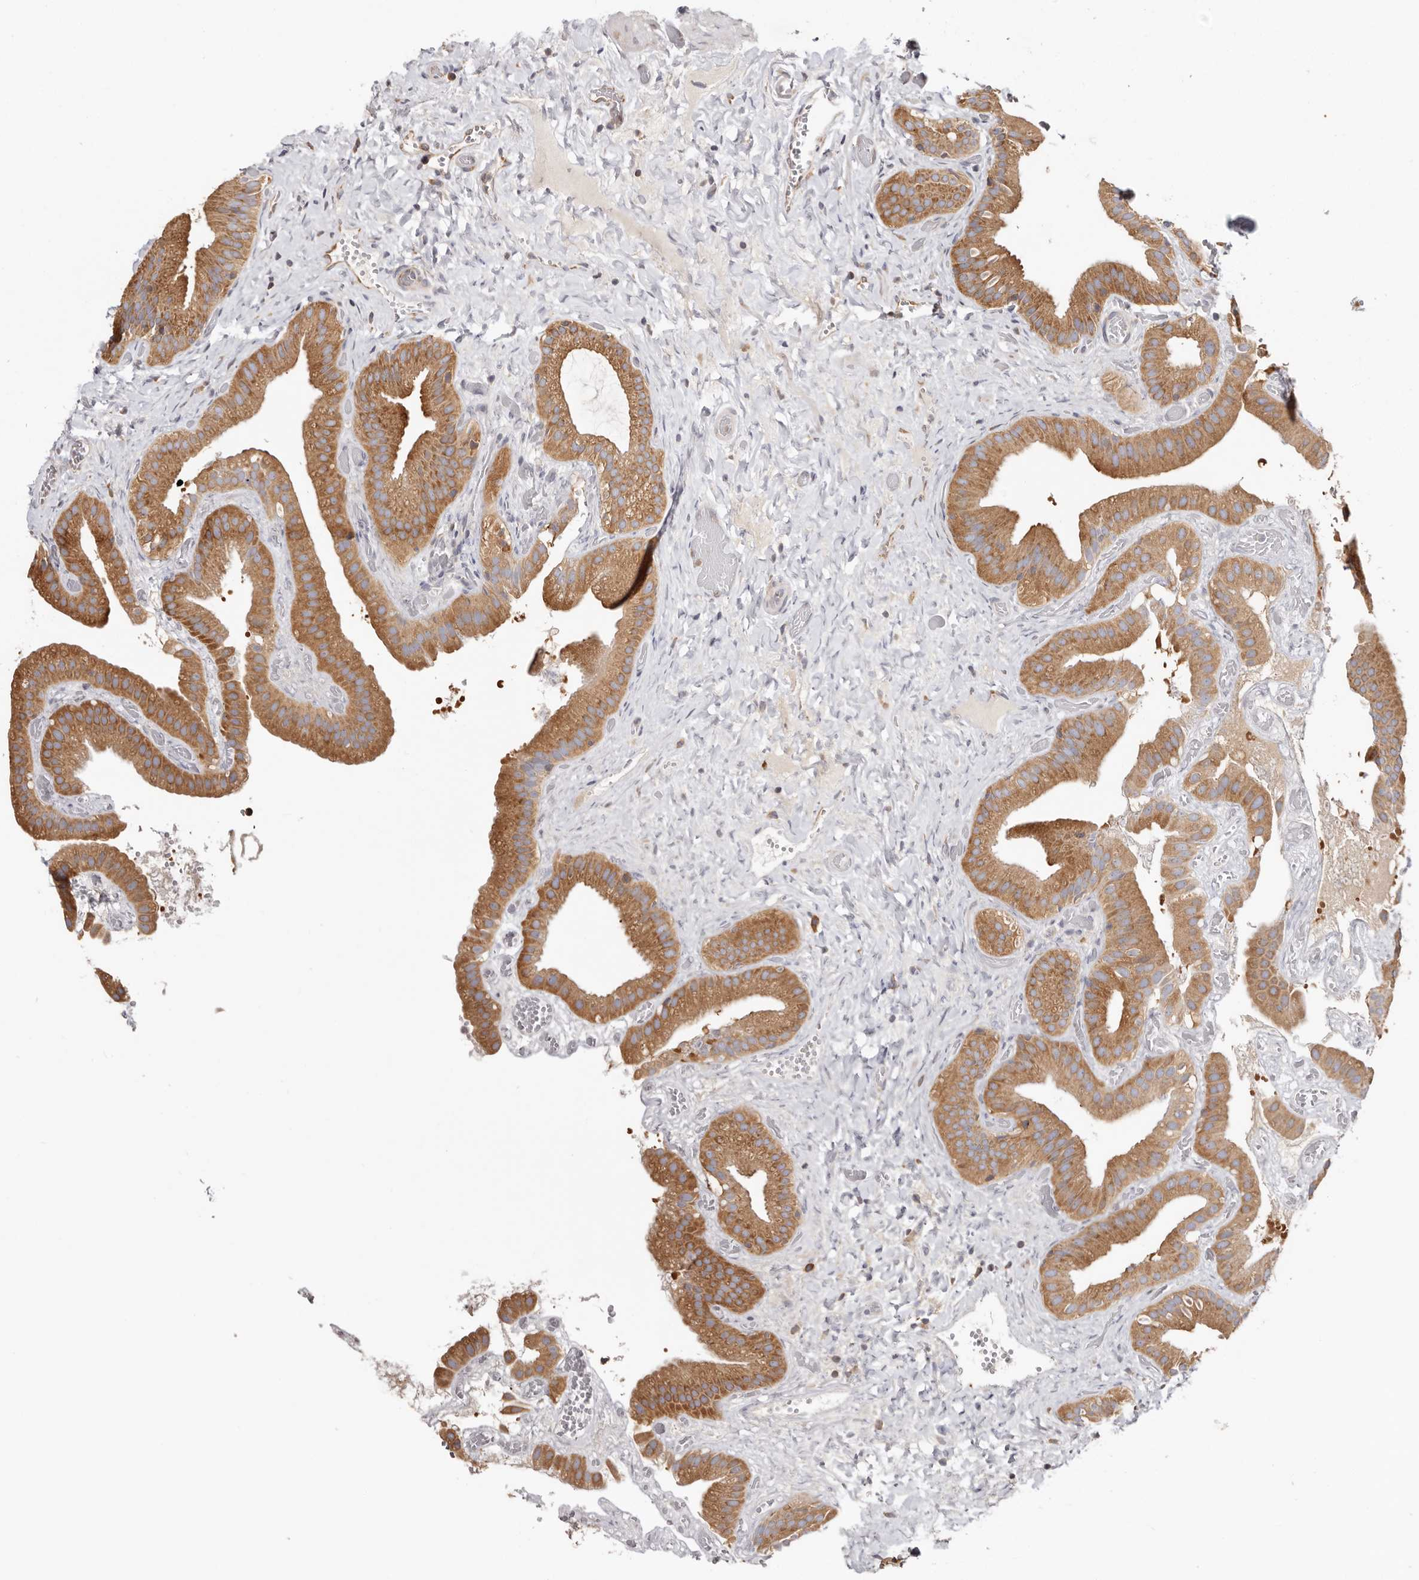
{"staining": {"intensity": "moderate", "quantity": ">75%", "location": "cytoplasmic/membranous"}, "tissue": "gallbladder", "cell_type": "Glandular cells", "image_type": "normal", "snomed": [{"axis": "morphology", "description": "Normal tissue, NOS"}, {"axis": "topography", "description": "Gallbladder"}], "caption": "Benign gallbladder was stained to show a protein in brown. There is medium levels of moderate cytoplasmic/membranous positivity in about >75% of glandular cells.", "gene": "EPRS1", "patient": {"sex": "female", "age": 64}}